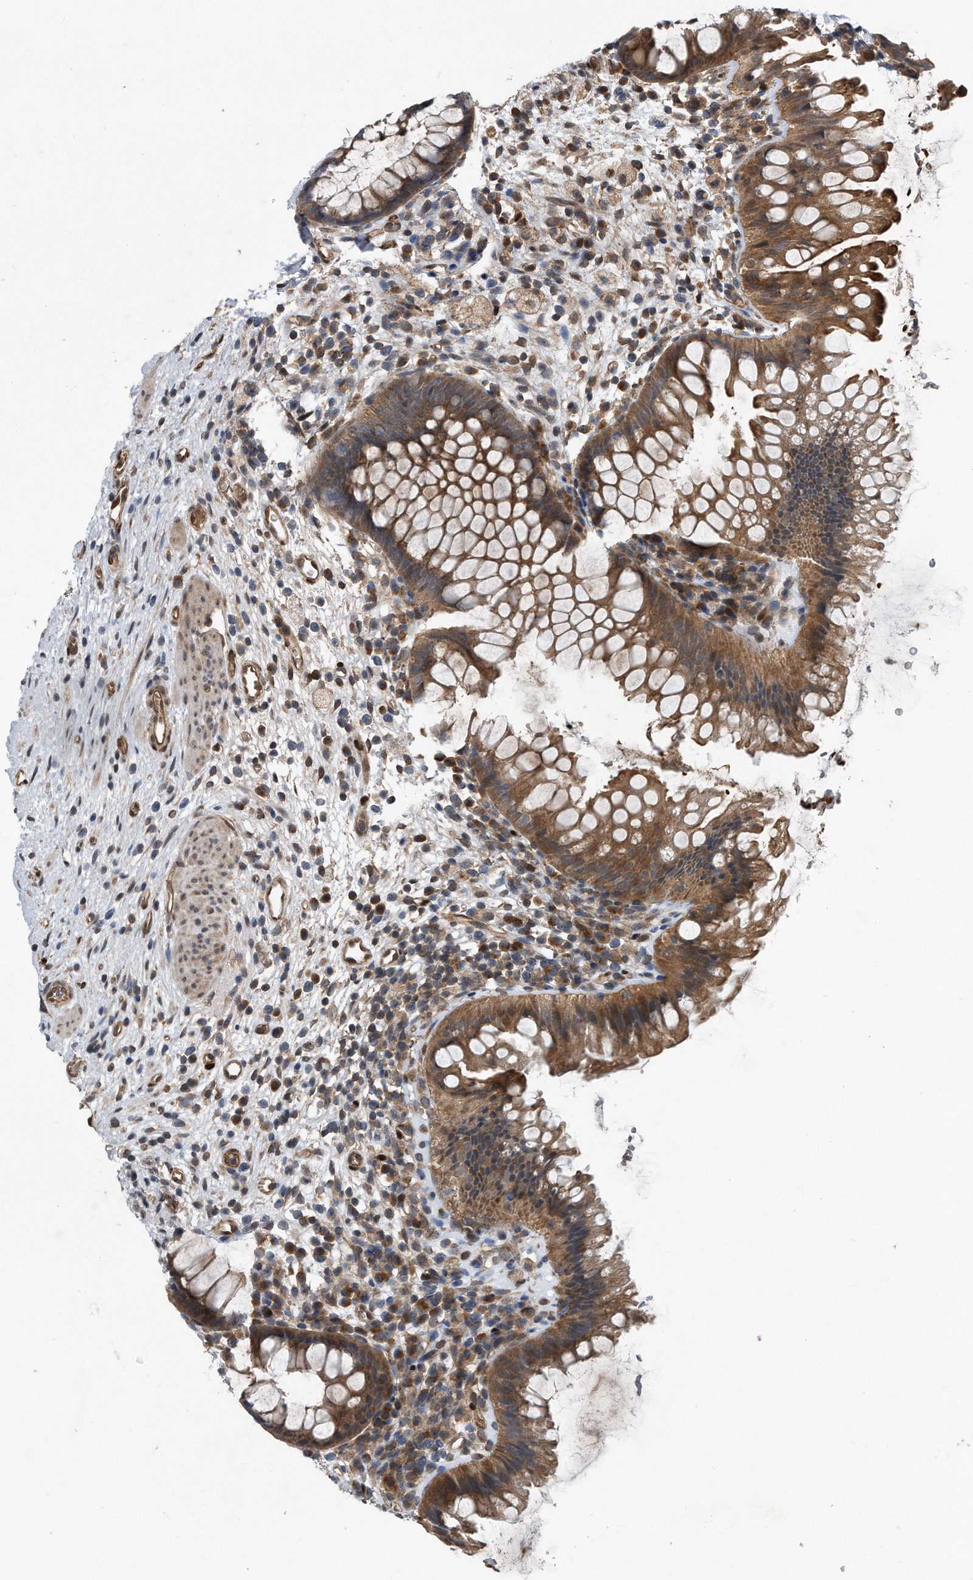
{"staining": {"intensity": "moderate", "quantity": ">75%", "location": "cytoplasmic/membranous"}, "tissue": "colon", "cell_type": "Endothelial cells", "image_type": "normal", "snomed": [{"axis": "morphology", "description": "Normal tissue, NOS"}, {"axis": "topography", "description": "Colon"}], "caption": "A brown stain labels moderate cytoplasmic/membranous expression of a protein in endothelial cells of benign colon. Using DAB (3,3'-diaminobenzidine) (brown) and hematoxylin (blue) stains, captured at high magnification using brightfield microscopy.", "gene": "ZNF79", "patient": {"sex": "female", "age": 62}}